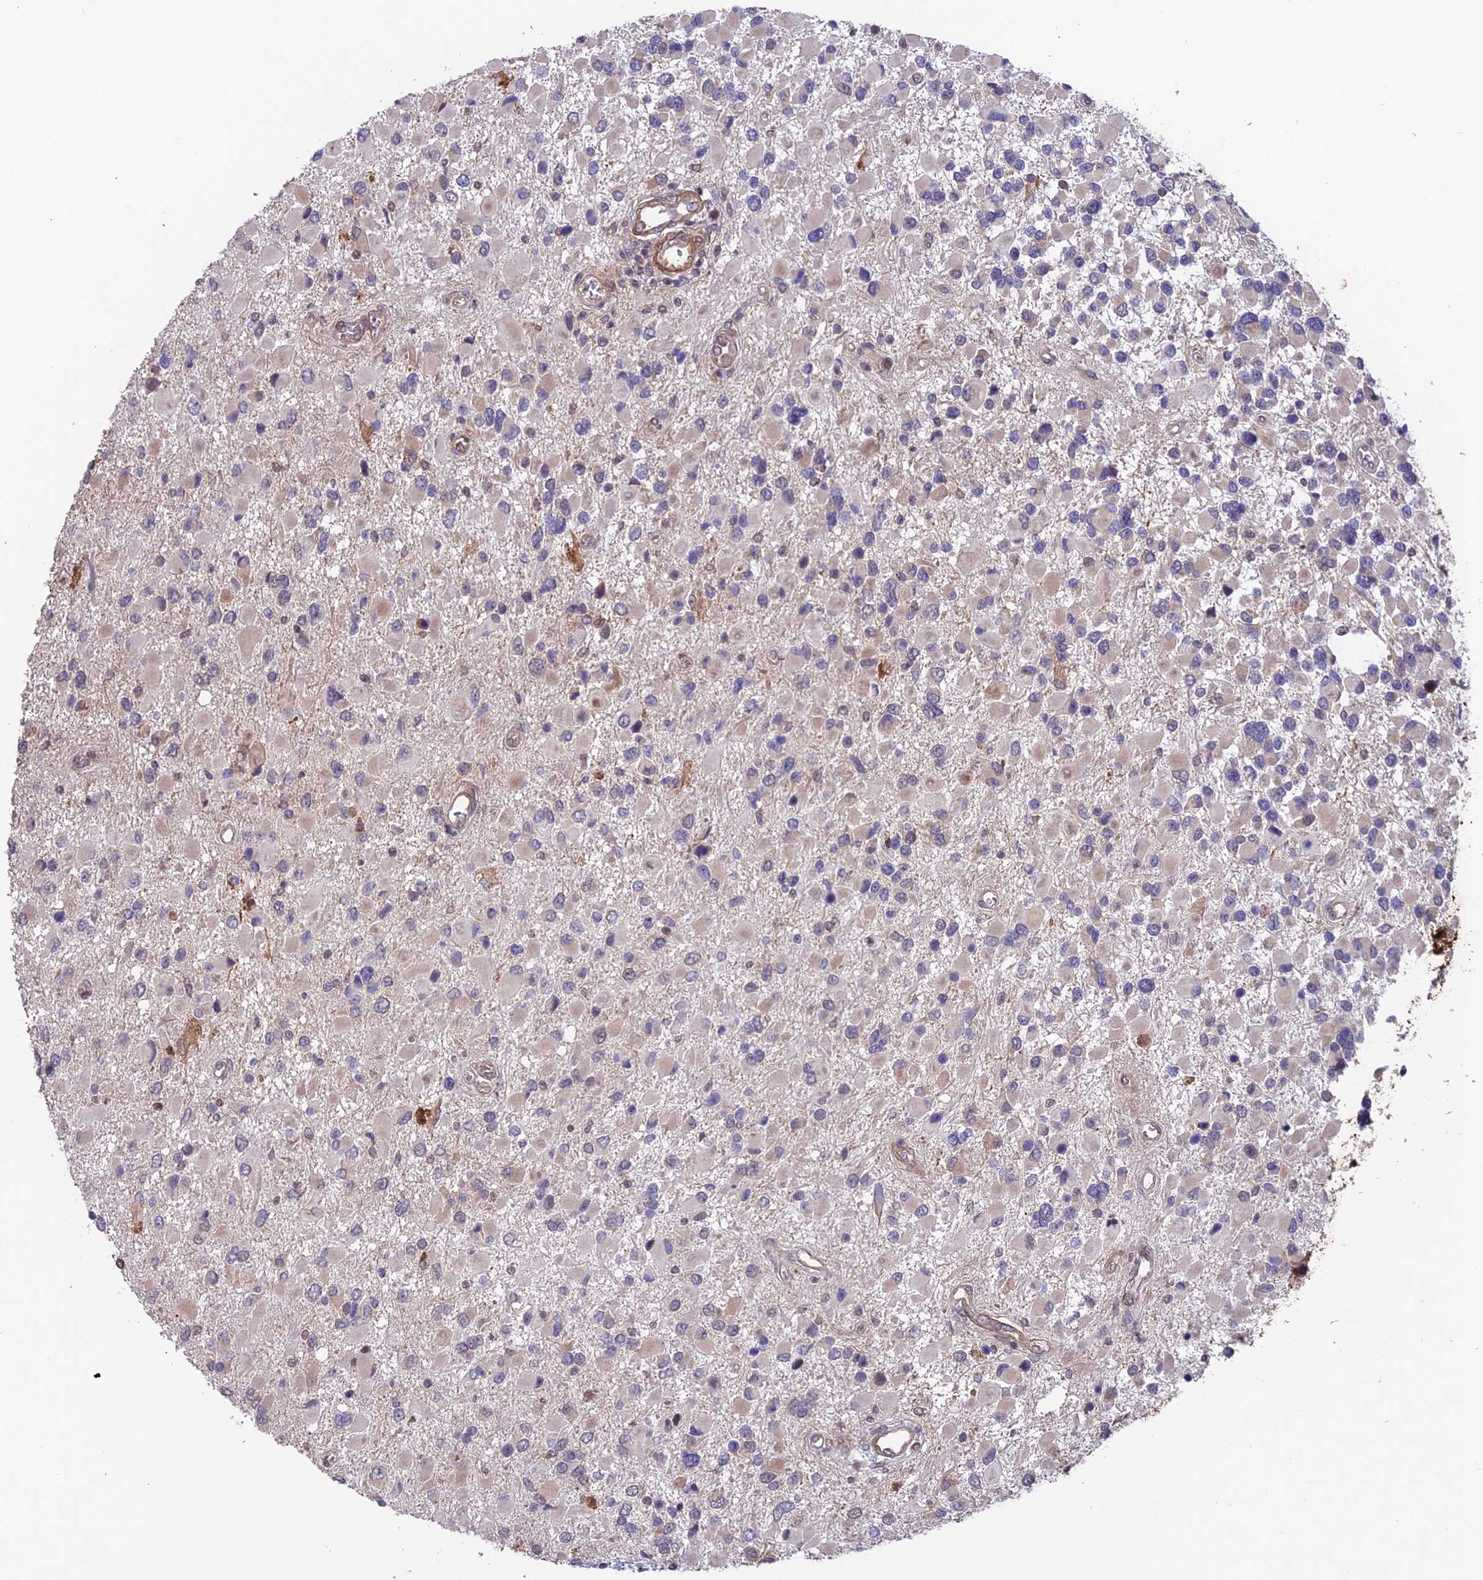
{"staining": {"intensity": "negative", "quantity": "none", "location": "none"}, "tissue": "glioma", "cell_type": "Tumor cells", "image_type": "cancer", "snomed": [{"axis": "morphology", "description": "Glioma, malignant, High grade"}, {"axis": "topography", "description": "Brain"}], "caption": "The histopathology image shows no significant expression in tumor cells of glioma.", "gene": "MAST2", "patient": {"sex": "male", "age": 53}}